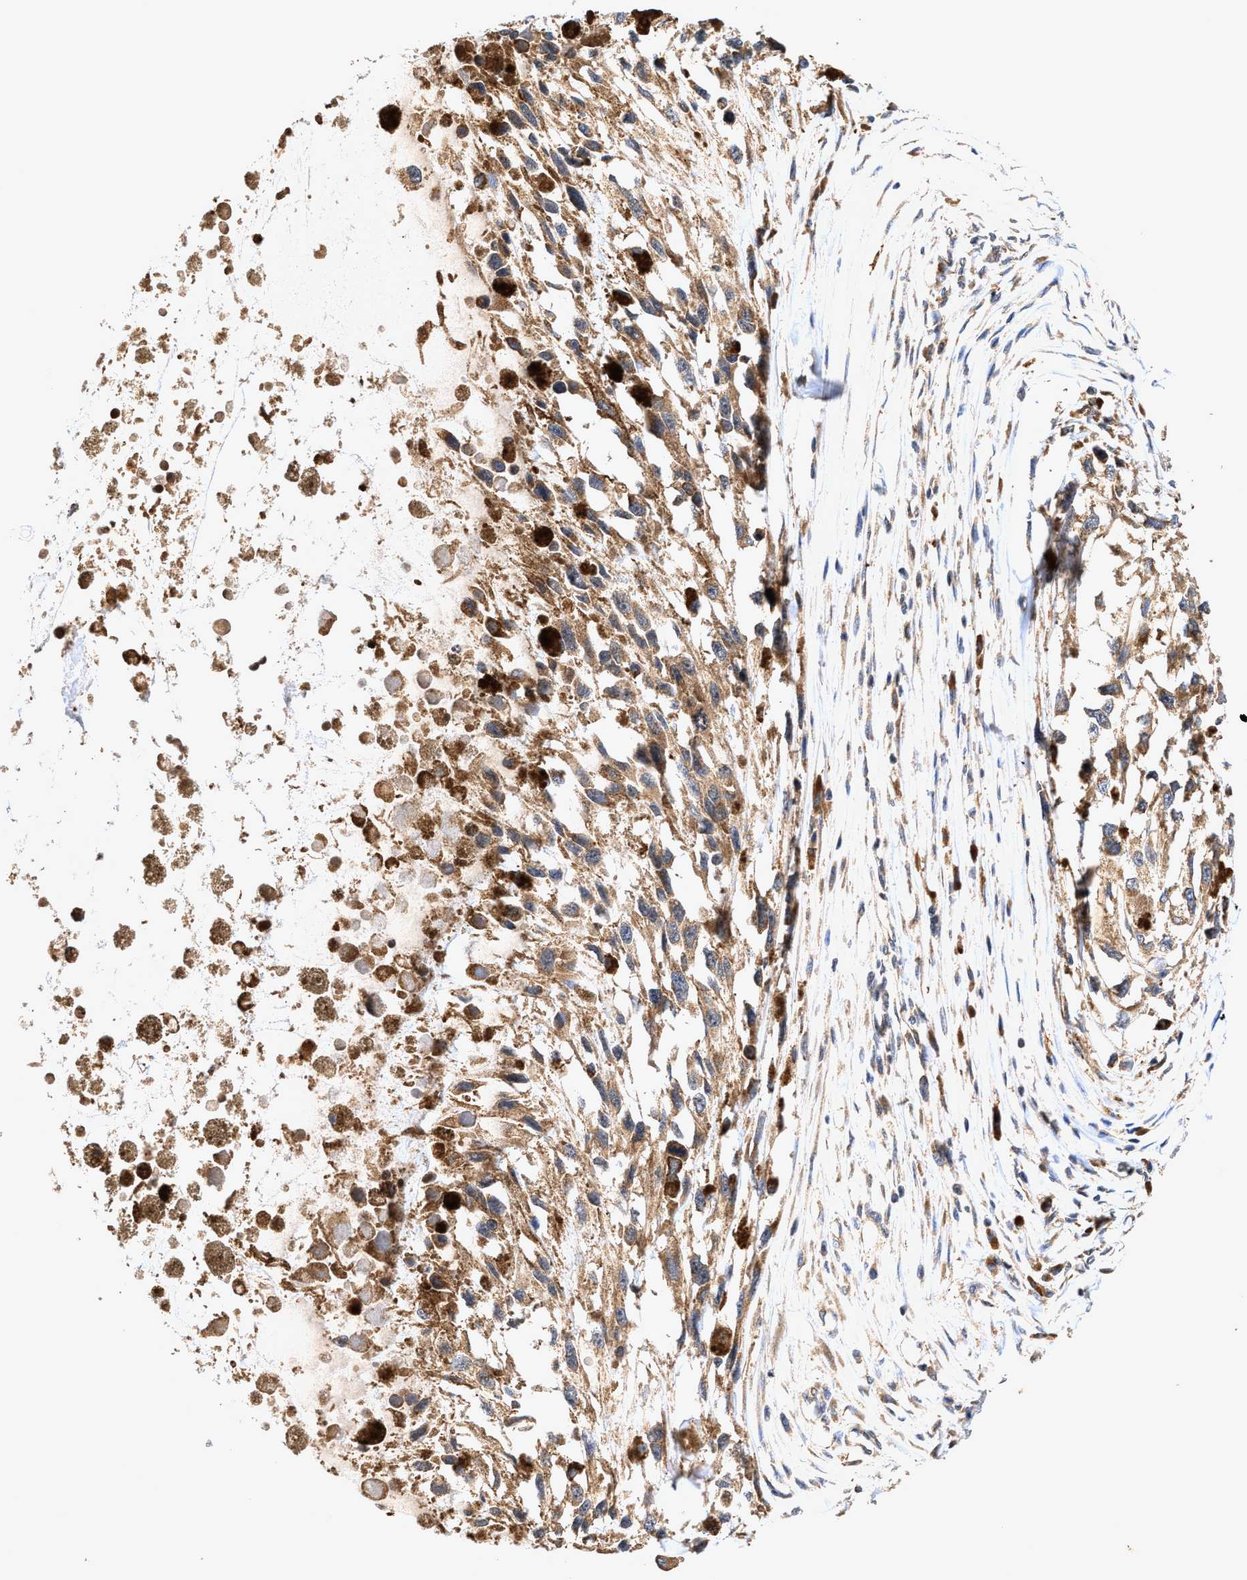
{"staining": {"intensity": "moderate", "quantity": ">75%", "location": "cytoplasmic/membranous"}, "tissue": "melanoma", "cell_type": "Tumor cells", "image_type": "cancer", "snomed": [{"axis": "morphology", "description": "Malignant melanoma, Metastatic site"}, {"axis": "topography", "description": "Lymph node"}], "caption": "IHC image of human malignant melanoma (metastatic site) stained for a protein (brown), which displays medium levels of moderate cytoplasmic/membranous staining in approximately >75% of tumor cells.", "gene": "EFNA4", "patient": {"sex": "male", "age": 59}}